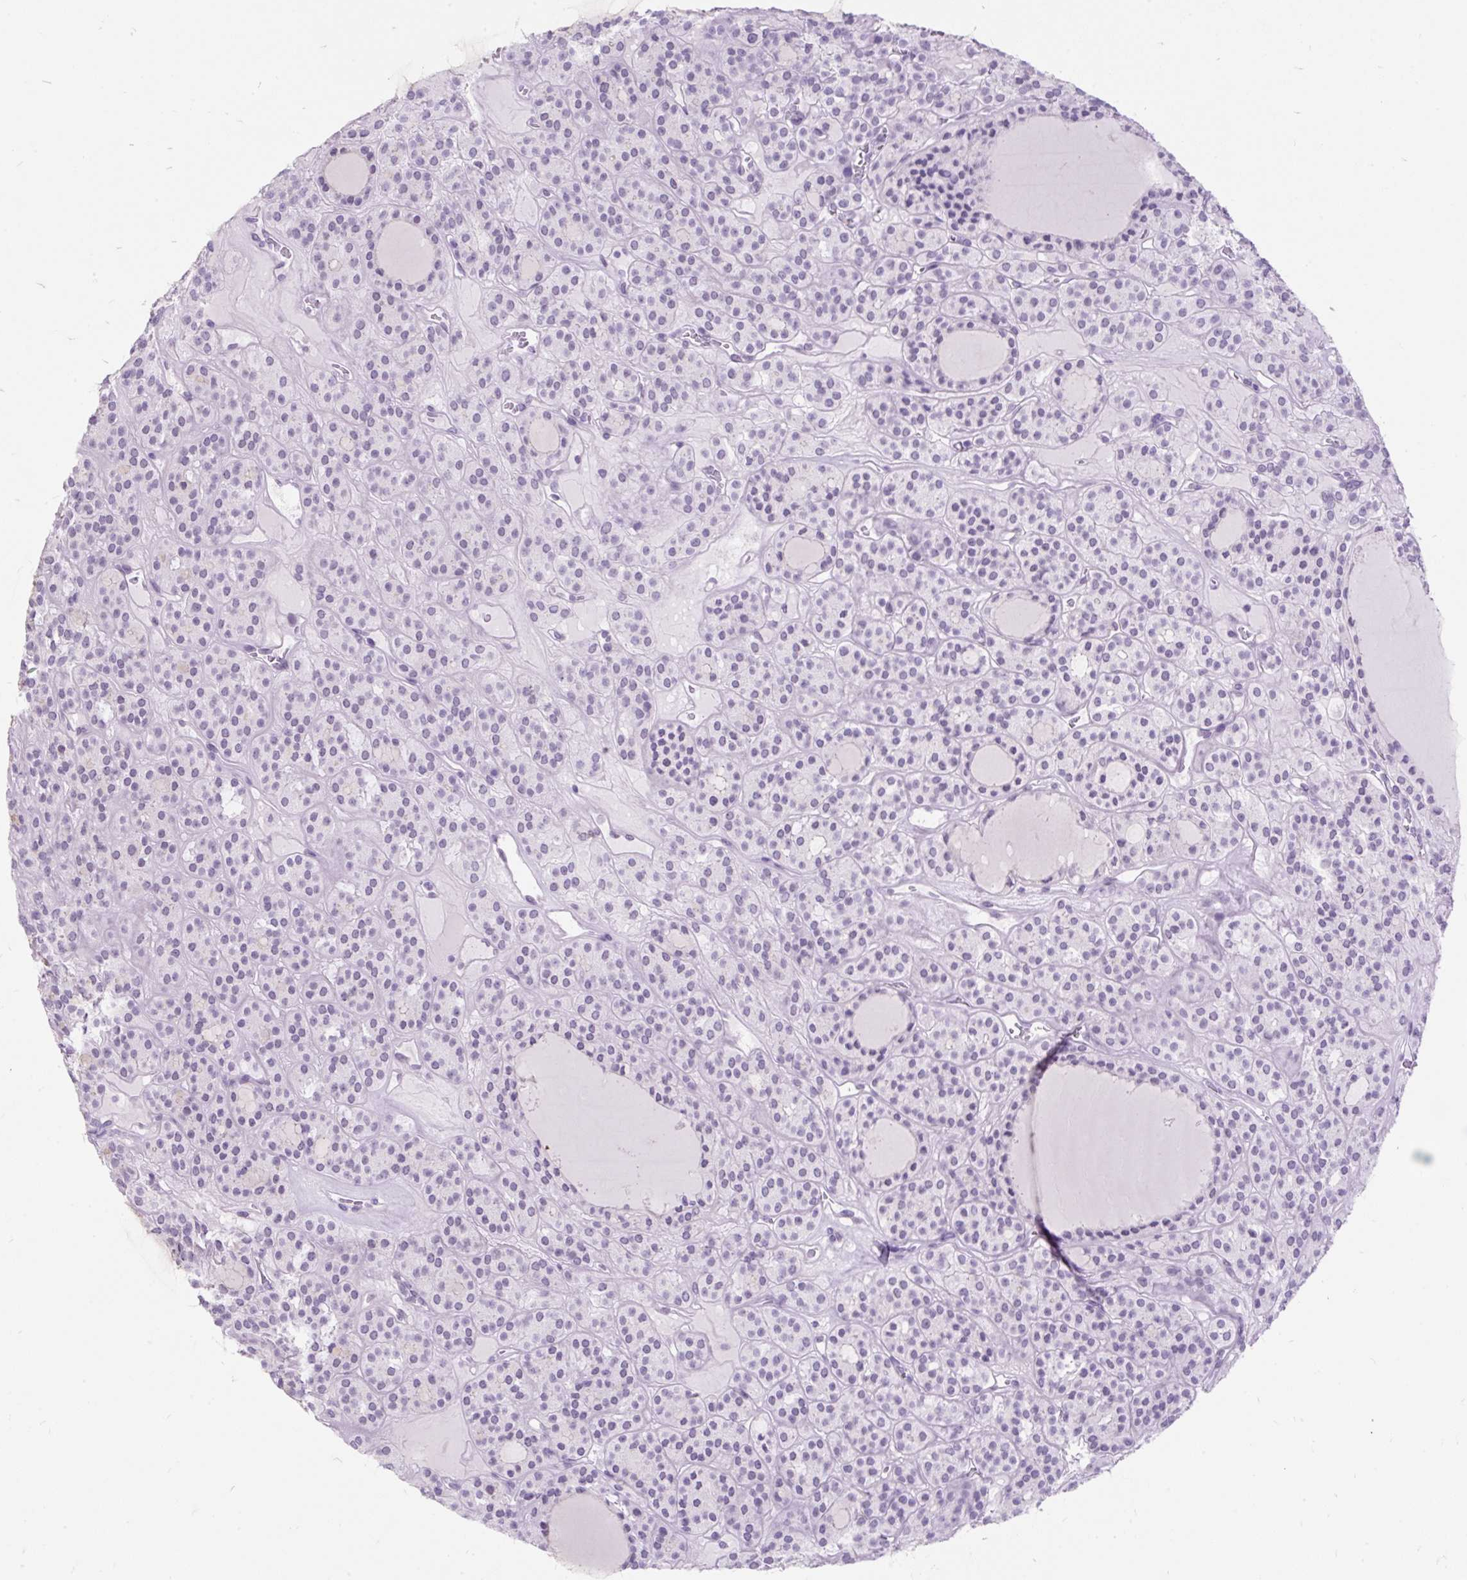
{"staining": {"intensity": "negative", "quantity": "none", "location": "none"}, "tissue": "thyroid cancer", "cell_type": "Tumor cells", "image_type": "cancer", "snomed": [{"axis": "morphology", "description": "Follicular adenoma carcinoma, NOS"}, {"axis": "topography", "description": "Thyroid gland"}], "caption": "Micrograph shows no protein positivity in tumor cells of thyroid follicular adenoma carcinoma tissue.", "gene": "SCGB1A1", "patient": {"sex": "female", "age": 63}}